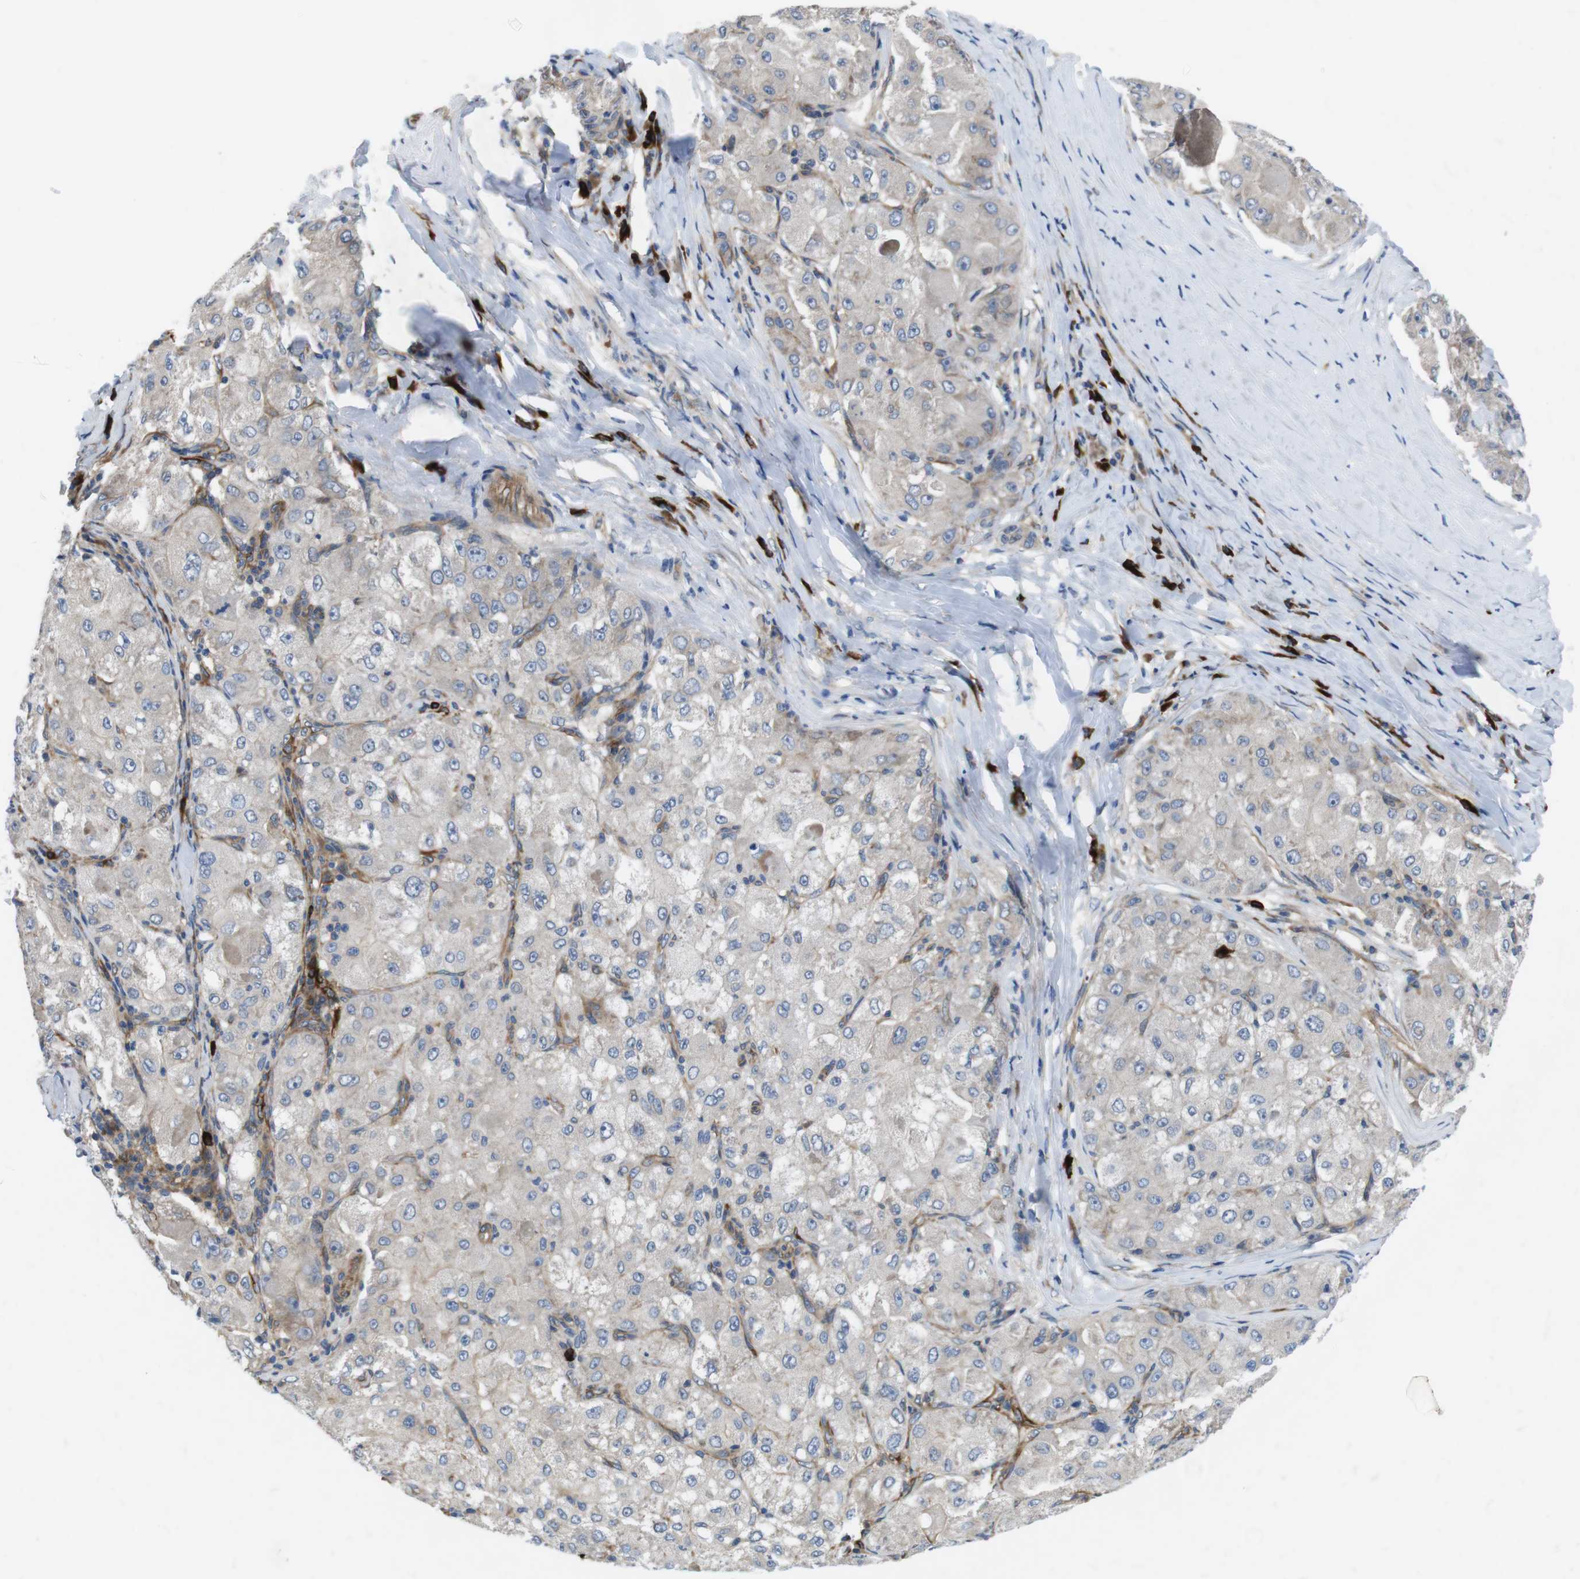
{"staining": {"intensity": "negative", "quantity": "none", "location": "none"}, "tissue": "liver cancer", "cell_type": "Tumor cells", "image_type": "cancer", "snomed": [{"axis": "morphology", "description": "Carcinoma, Hepatocellular, NOS"}, {"axis": "topography", "description": "Liver"}], "caption": "There is no significant positivity in tumor cells of liver cancer.", "gene": "DCLK1", "patient": {"sex": "male", "age": 80}}